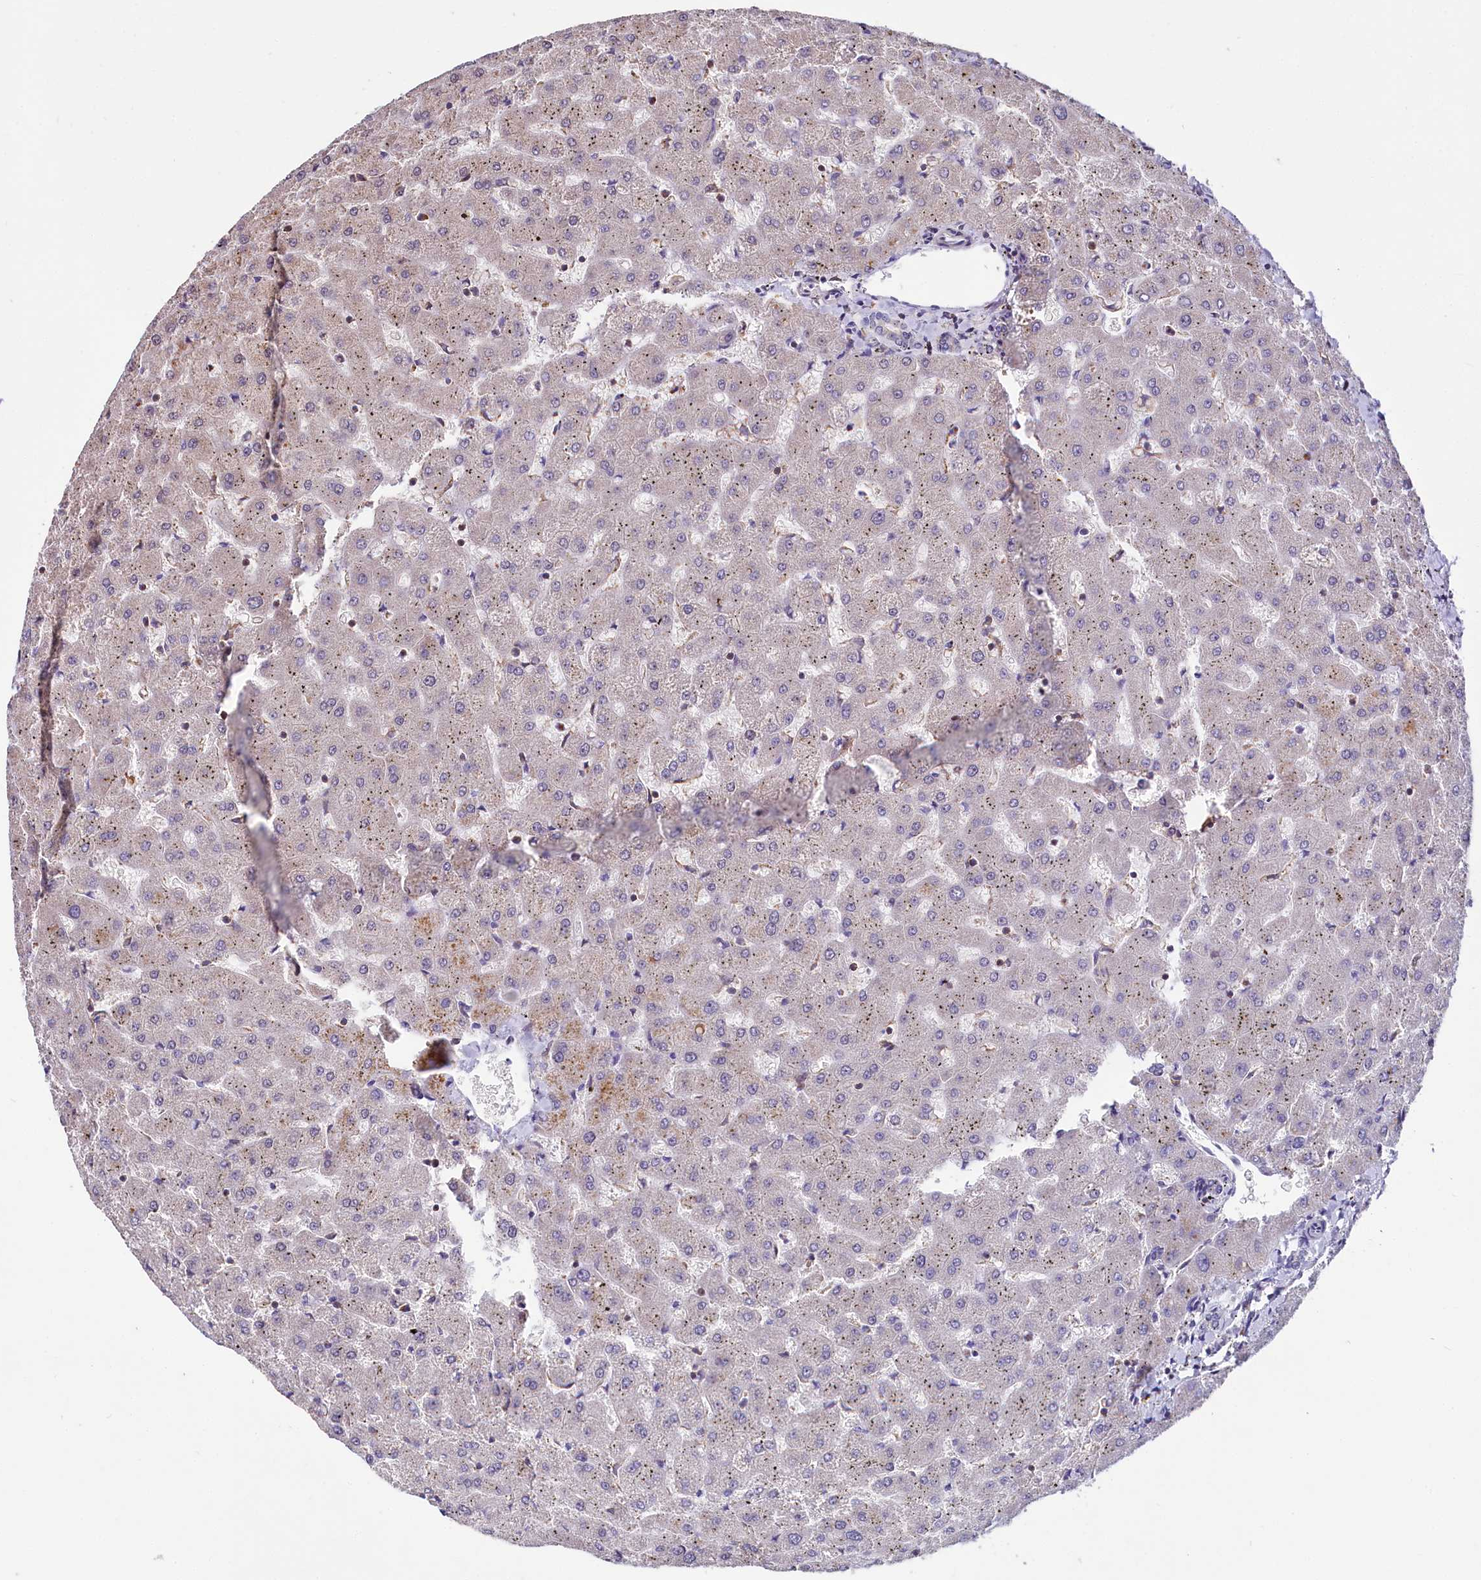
{"staining": {"intensity": "negative", "quantity": "none", "location": "none"}, "tissue": "liver", "cell_type": "Cholangiocytes", "image_type": "normal", "snomed": [{"axis": "morphology", "description": "Normal tissue, NOS"}, {"axis": "topography", "description": "Liver"}], "caption": "This is an immunohistochemistry (IHC) micrograph of unremarkable human liver. There is no expression in cholangiocytes.", "gene": "RPUSD3", "patient": {"sex": "female", "age": 63}}